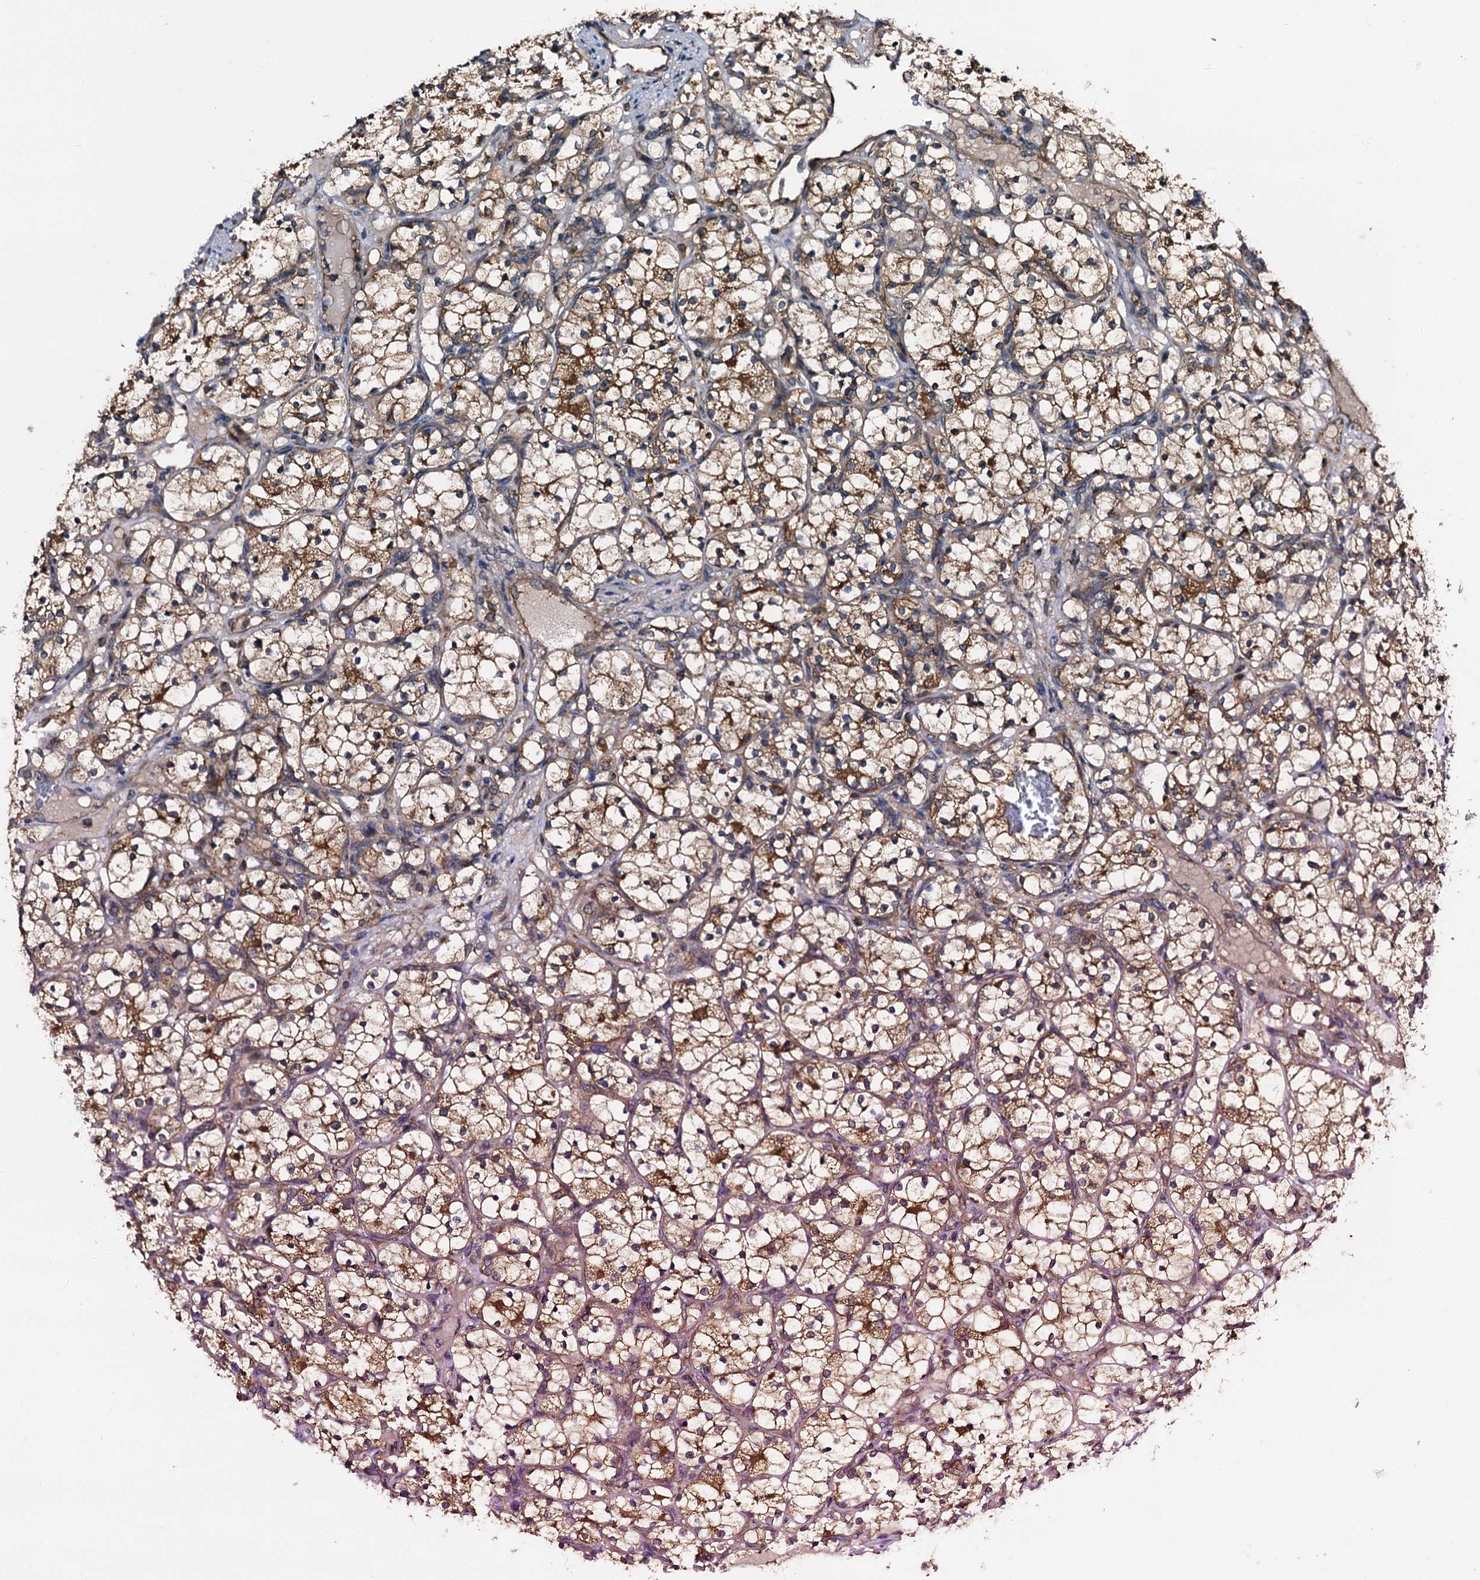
{"staining": {"intensity": "moderate", "quantity": ">75%", "location": "cytoplasmic/membranous"}, "tissue": "renal cancer", "cell_type": "Tumor cells", "image_type": "cancer", "snomed": [{"axis": "morphology", "description": "Adenocarcinoma, NOS"}, {"axis": "topography", "description": "Kidney"}], "caption": "High-power microscopy captured an IHC micrograph of renal cancer, revealing moderate cytoplasmic/membranous expression in about >75% of tumor cells. (DAB (3,3'-diaminobenzidine) IHC, brown staining for protein, blue staining for nuclei).", "gene": "PEX5", "patient": {"sex": "female", "age": 69}}